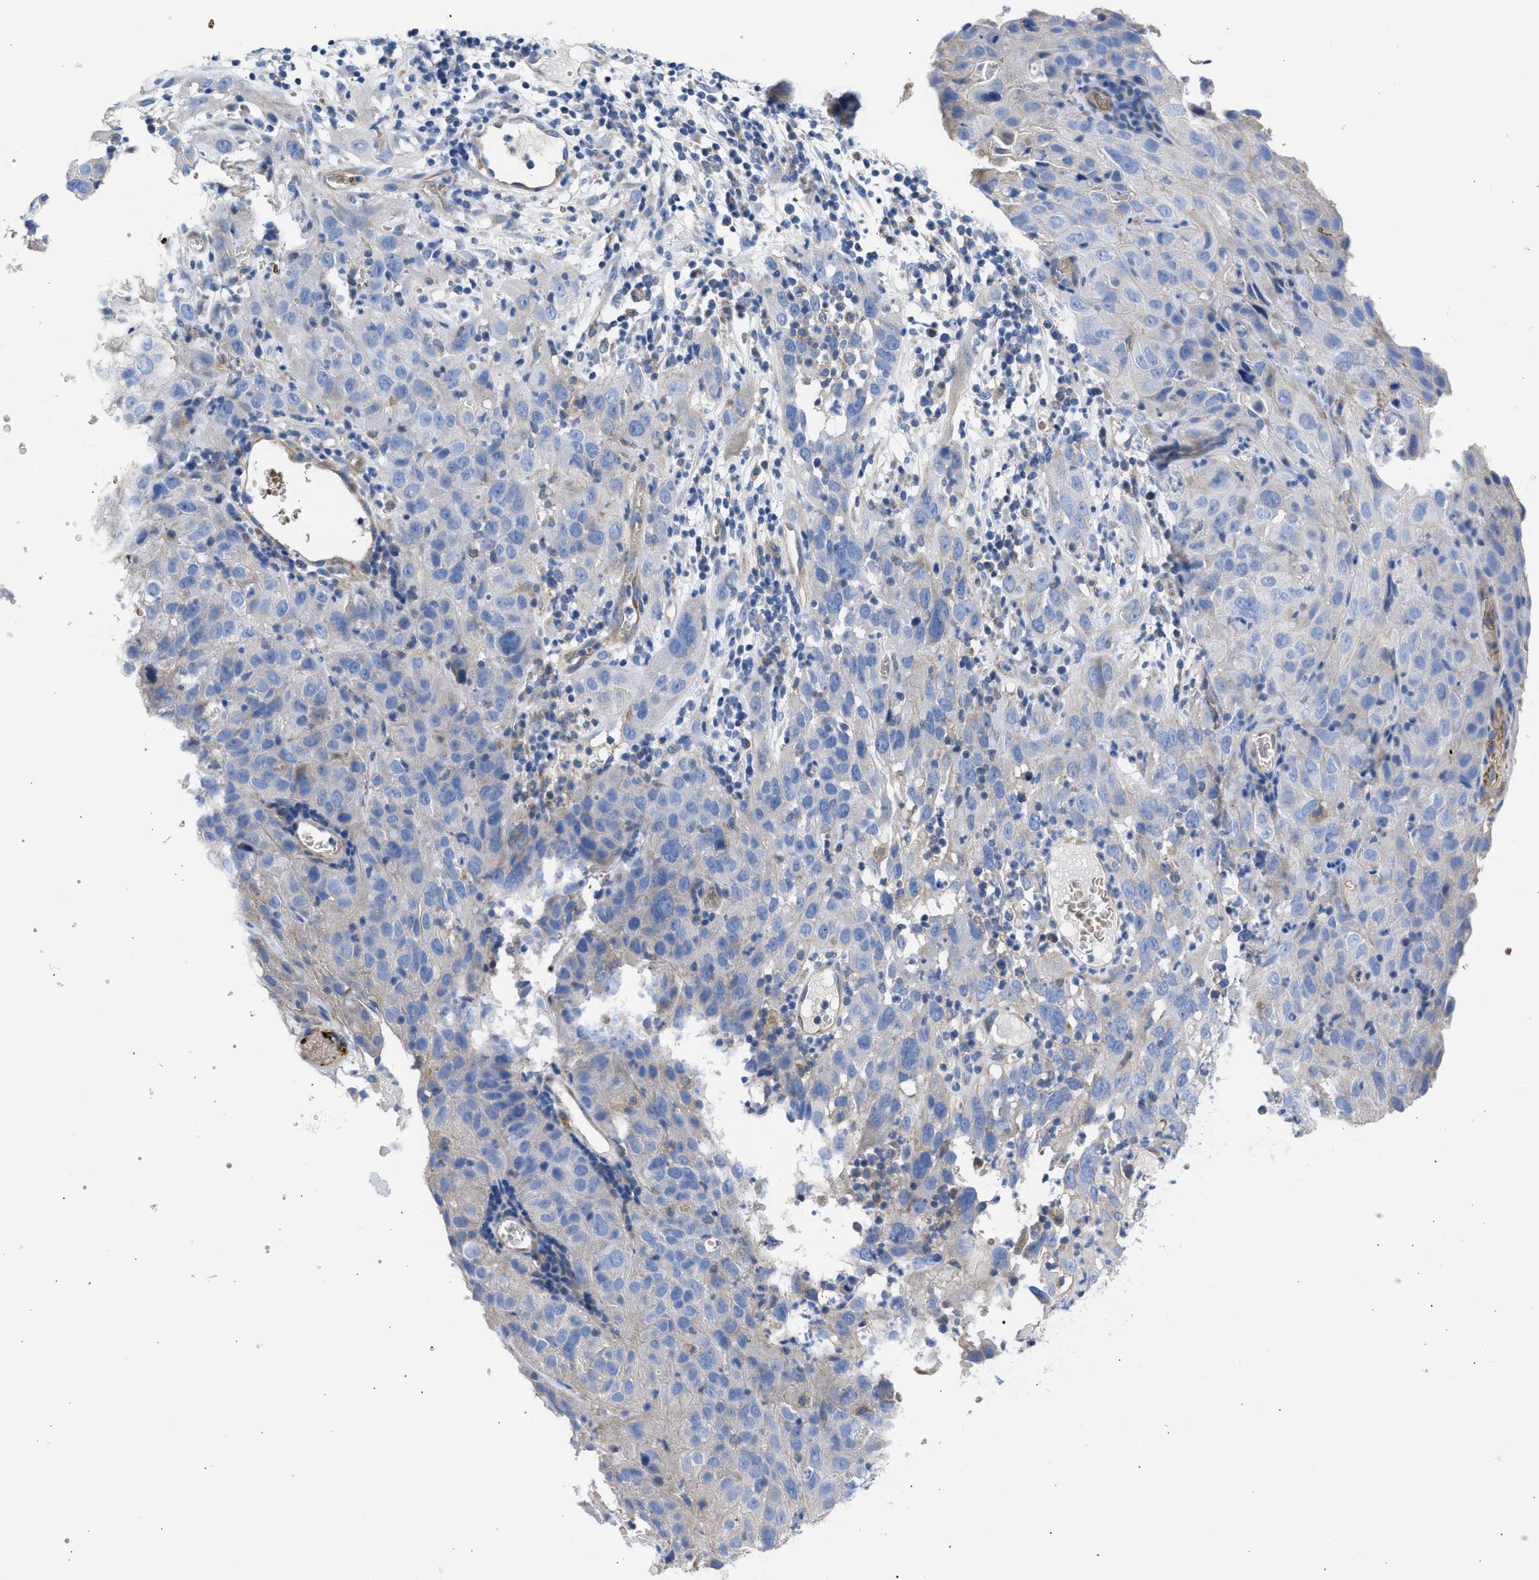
{"staining": {"intensity": "weak", "quantity": "<25%", "location": "cytoplasmic/membranous"}, "tissue": "cervical cancer", "cell_type": "Tumor cells", "image_type": "cancer", "snomed": [{"axis": "morphology", "description": "Squamous cell carcinoma, NOS"}, {"axis": "topography", "description": "Cervix"}], "caption": "A micrograph of human cervical squamous cell carcinoma is negative for staining in tumor cells.", "gene": "BTG3", "patient": {"sex": "female", "age": 32}}